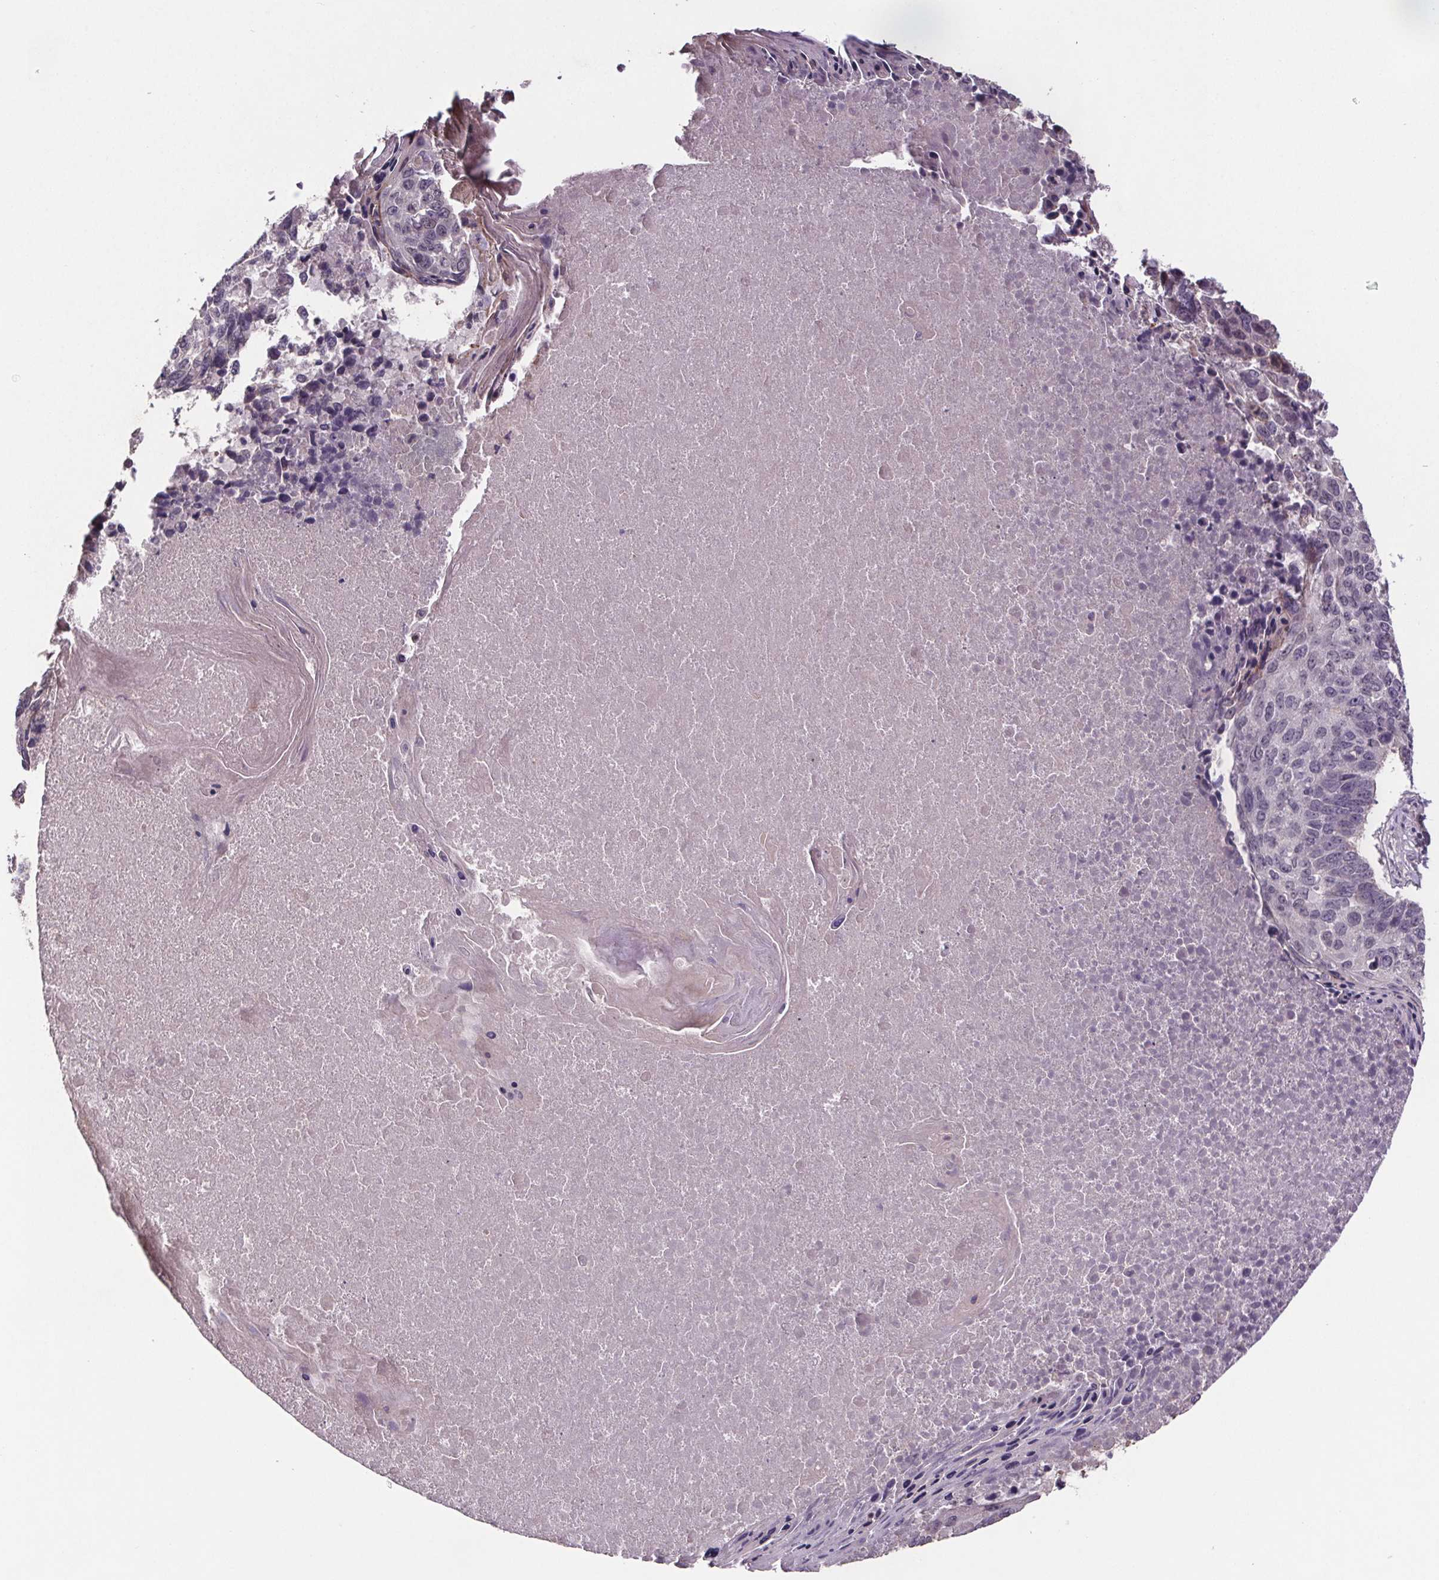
{"staining": {"intensity": "negative", "quantity": "none", "location": "none"}, "tissue": "lung cancer", "cell_type": "Tumor cells", "image_type": "cancer", "snomed": [{"axis": "morphology", "description": "Squamous cell carcinoma, NOS"}, {"axis": "topography", "description": "Lung"}], "caption": "Histopathology image shows no protein expression in tumor cells of lung cancer (squamous cell carcinoma) tissue. (IHC, brightfield microscopy, high magnification).", "gene": "CLN3", "patient": {"sex": "male", "age": 73}}